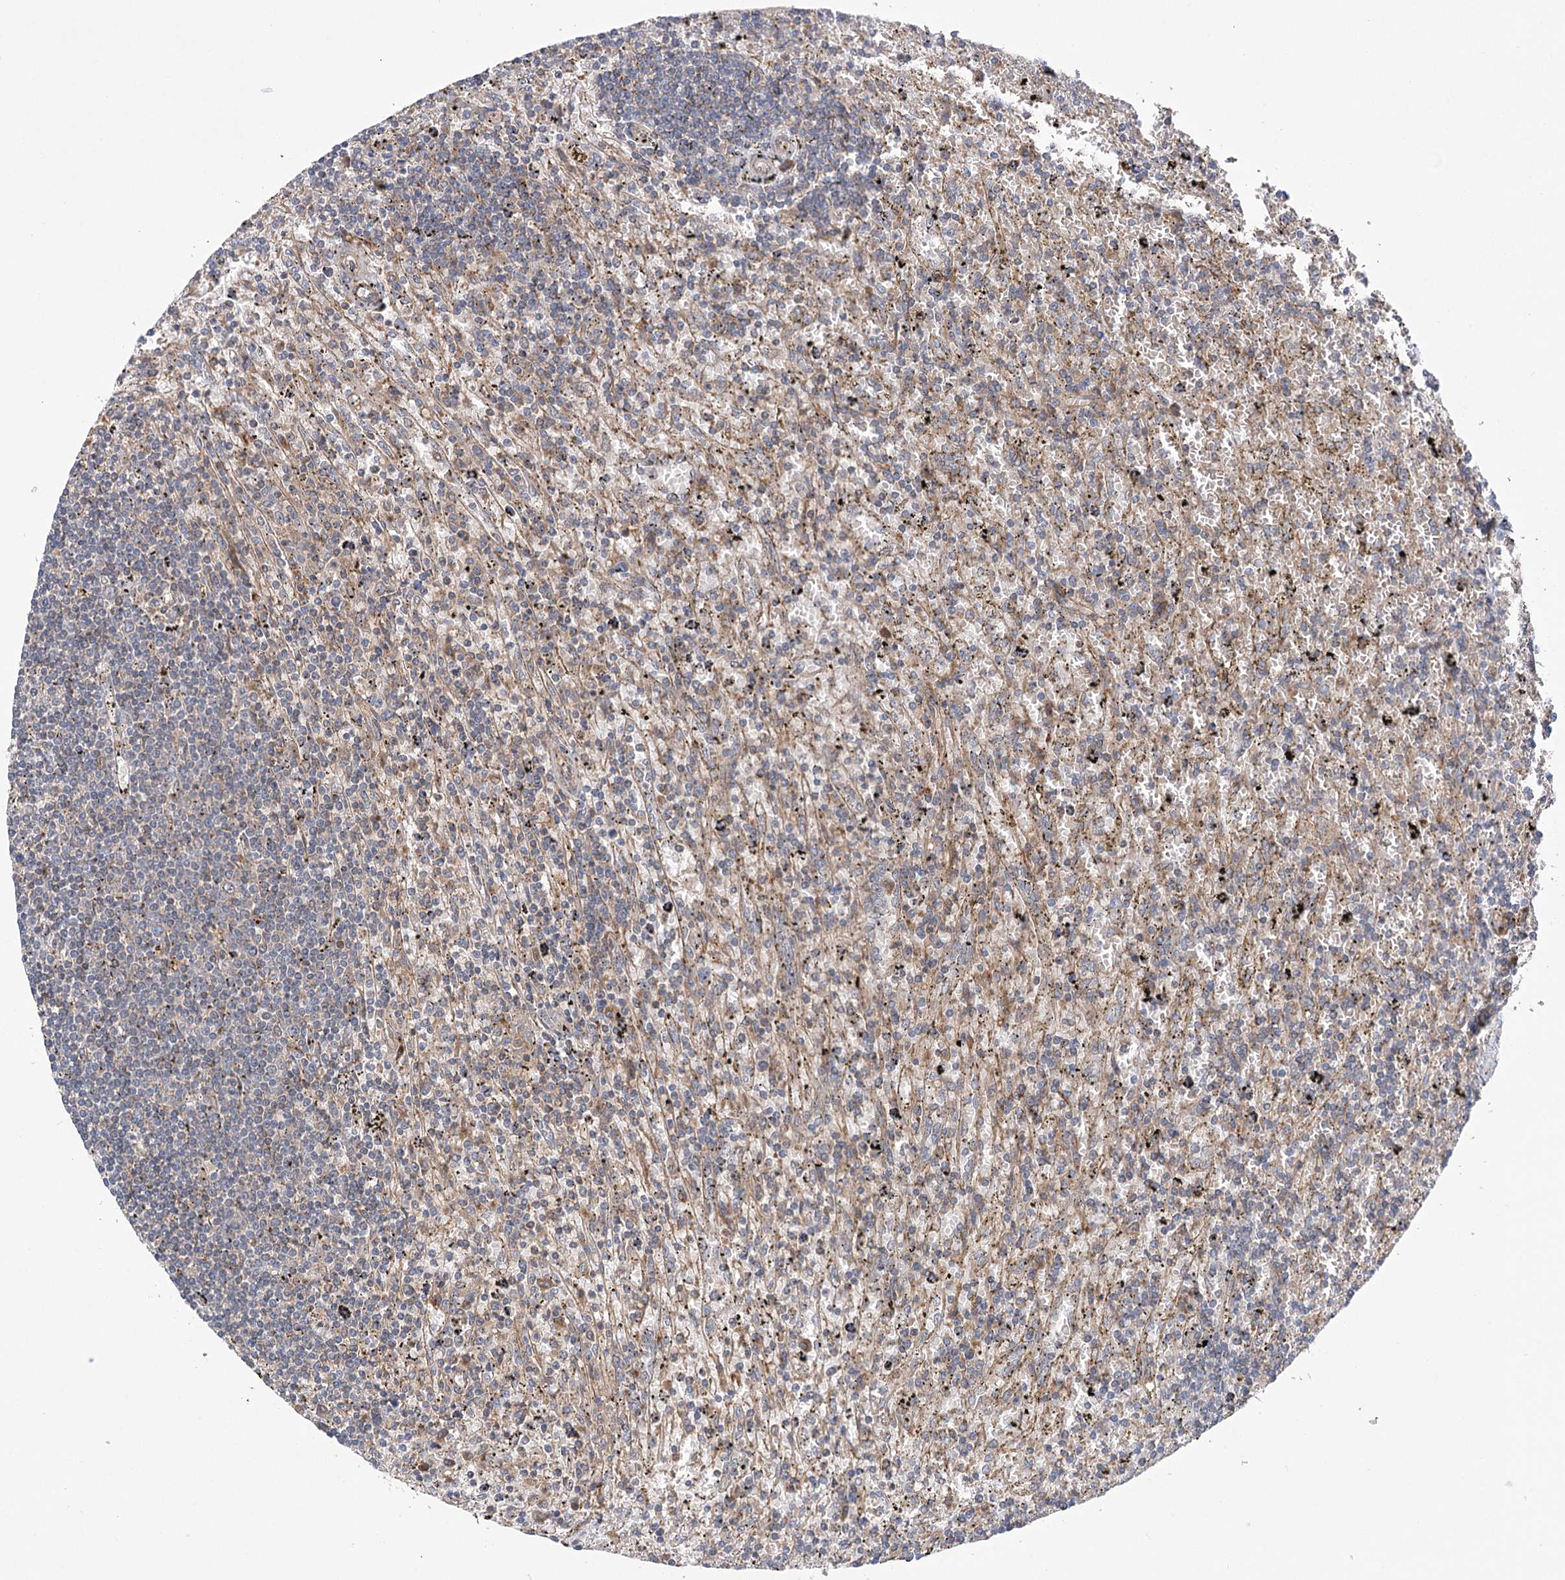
{"staining": {"intensity": "negative", "quantity": "none", "location": "none"}, "tissue": "lymphoma", "cell_type": "Tumor cells", "image_type": "cancer", "snomed": [{"axis": "morphology", "description": "Malignant lymphoma, non-Hodgkin's type, Low grade"}, {"axis": "topography", "description": "Spleen"}], "caption": "Low-grade malignant lymphoma, non-Hodgkin's type was stained to show a protein in brown. There is no significant positivity in tumor cells.", "gene": "VPS37B", "patient": {"sex": "male", "age": 76}}